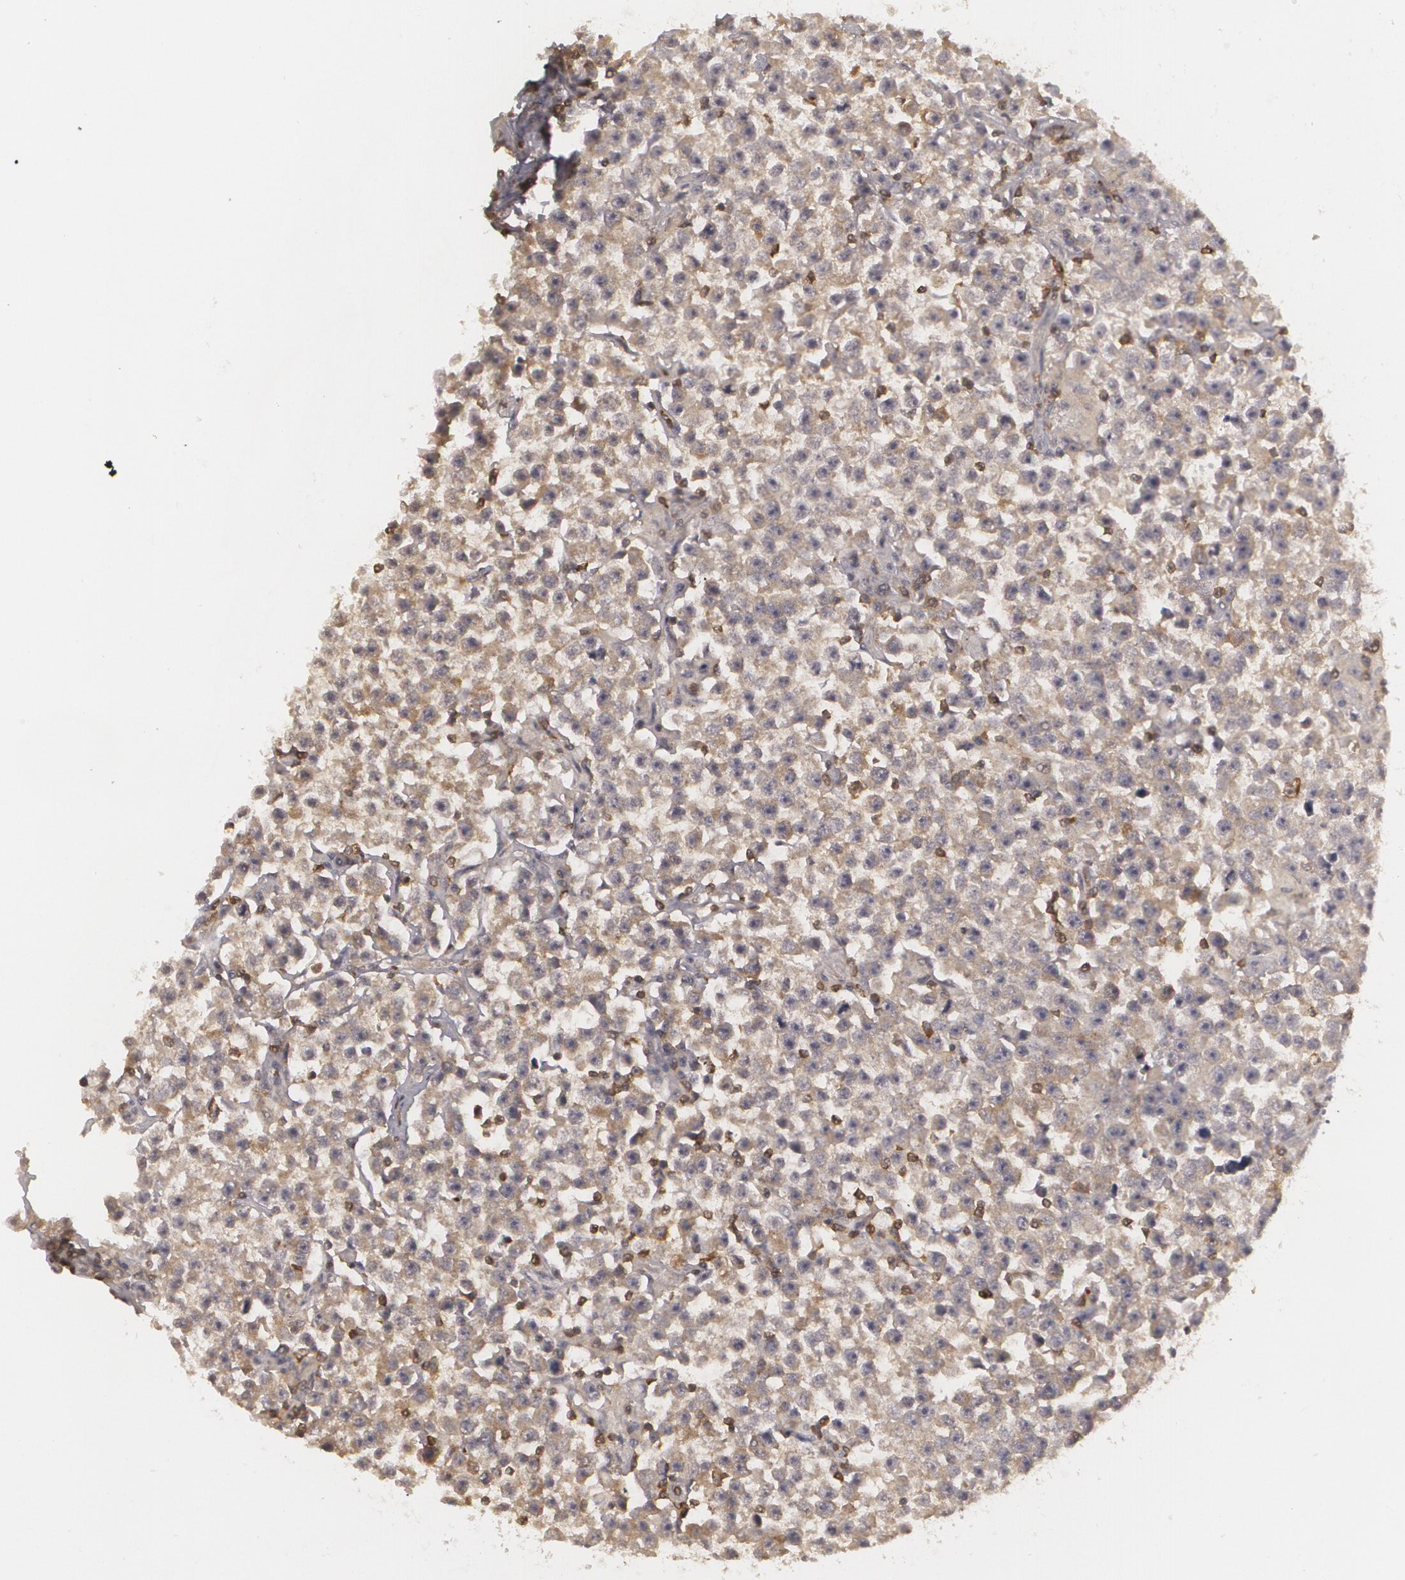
{"staining": {"intensity": "weak", "quantity": ">75%", "location": "cytoplasmic/membranous"}, "tissue": "testis cancer", "cell_type": "Tumor cells", "image_type": "cancer", "snomed": [{"axis": "morphology", "description": "Seminoma, NOS"}, {"axis": "topography", "description": "Testis"}], "caption": "A photomicrograph of human testis cancer (seminoma) stained for a protein exhibits weak cytoplasmic/membranous brown staining in tumor cells.", "gene": "BIN1", "patient": {"sex": "male", "age": 33}}